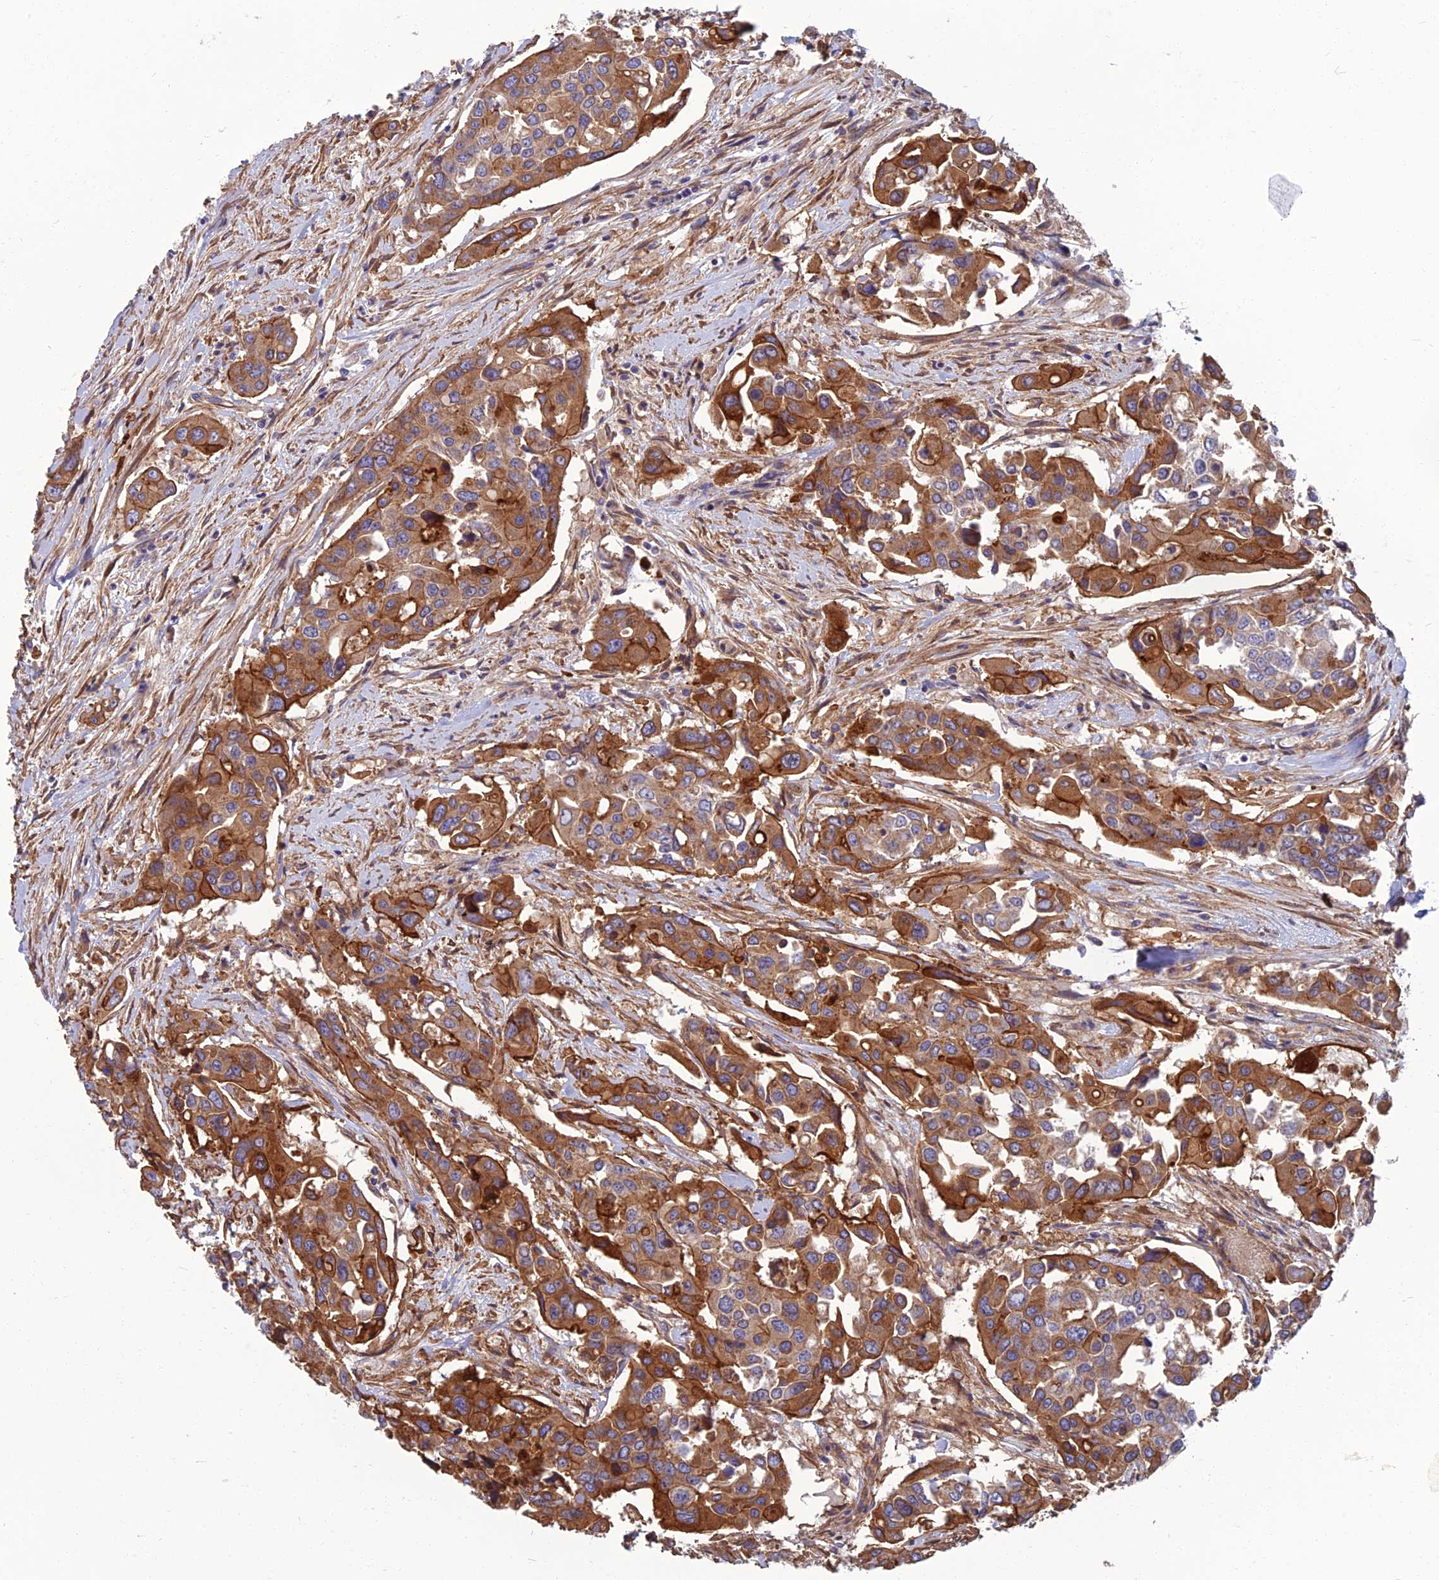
{"staining": {"intensity": "strong", "quantity": ">75%", "location": "cytoplasmic/membranous"}, "tissue": "colorectal cancer", "cell_type": "Tumor cells", "image_type": "cancer", "snomed": [{"axis": "morphology", "description": "Adenocarcinoma, NOS"}, {"axis": "topography", "description": "Colon"}], "caption": "Immunohistochemical staining of colorectal cancer (adenocarcinoma) displays strong cytoplasmic/membranous protein staining in about >75% of tumor cells.", "gene": "WDR24", "patient": {"sex": "male", "age": 77}}